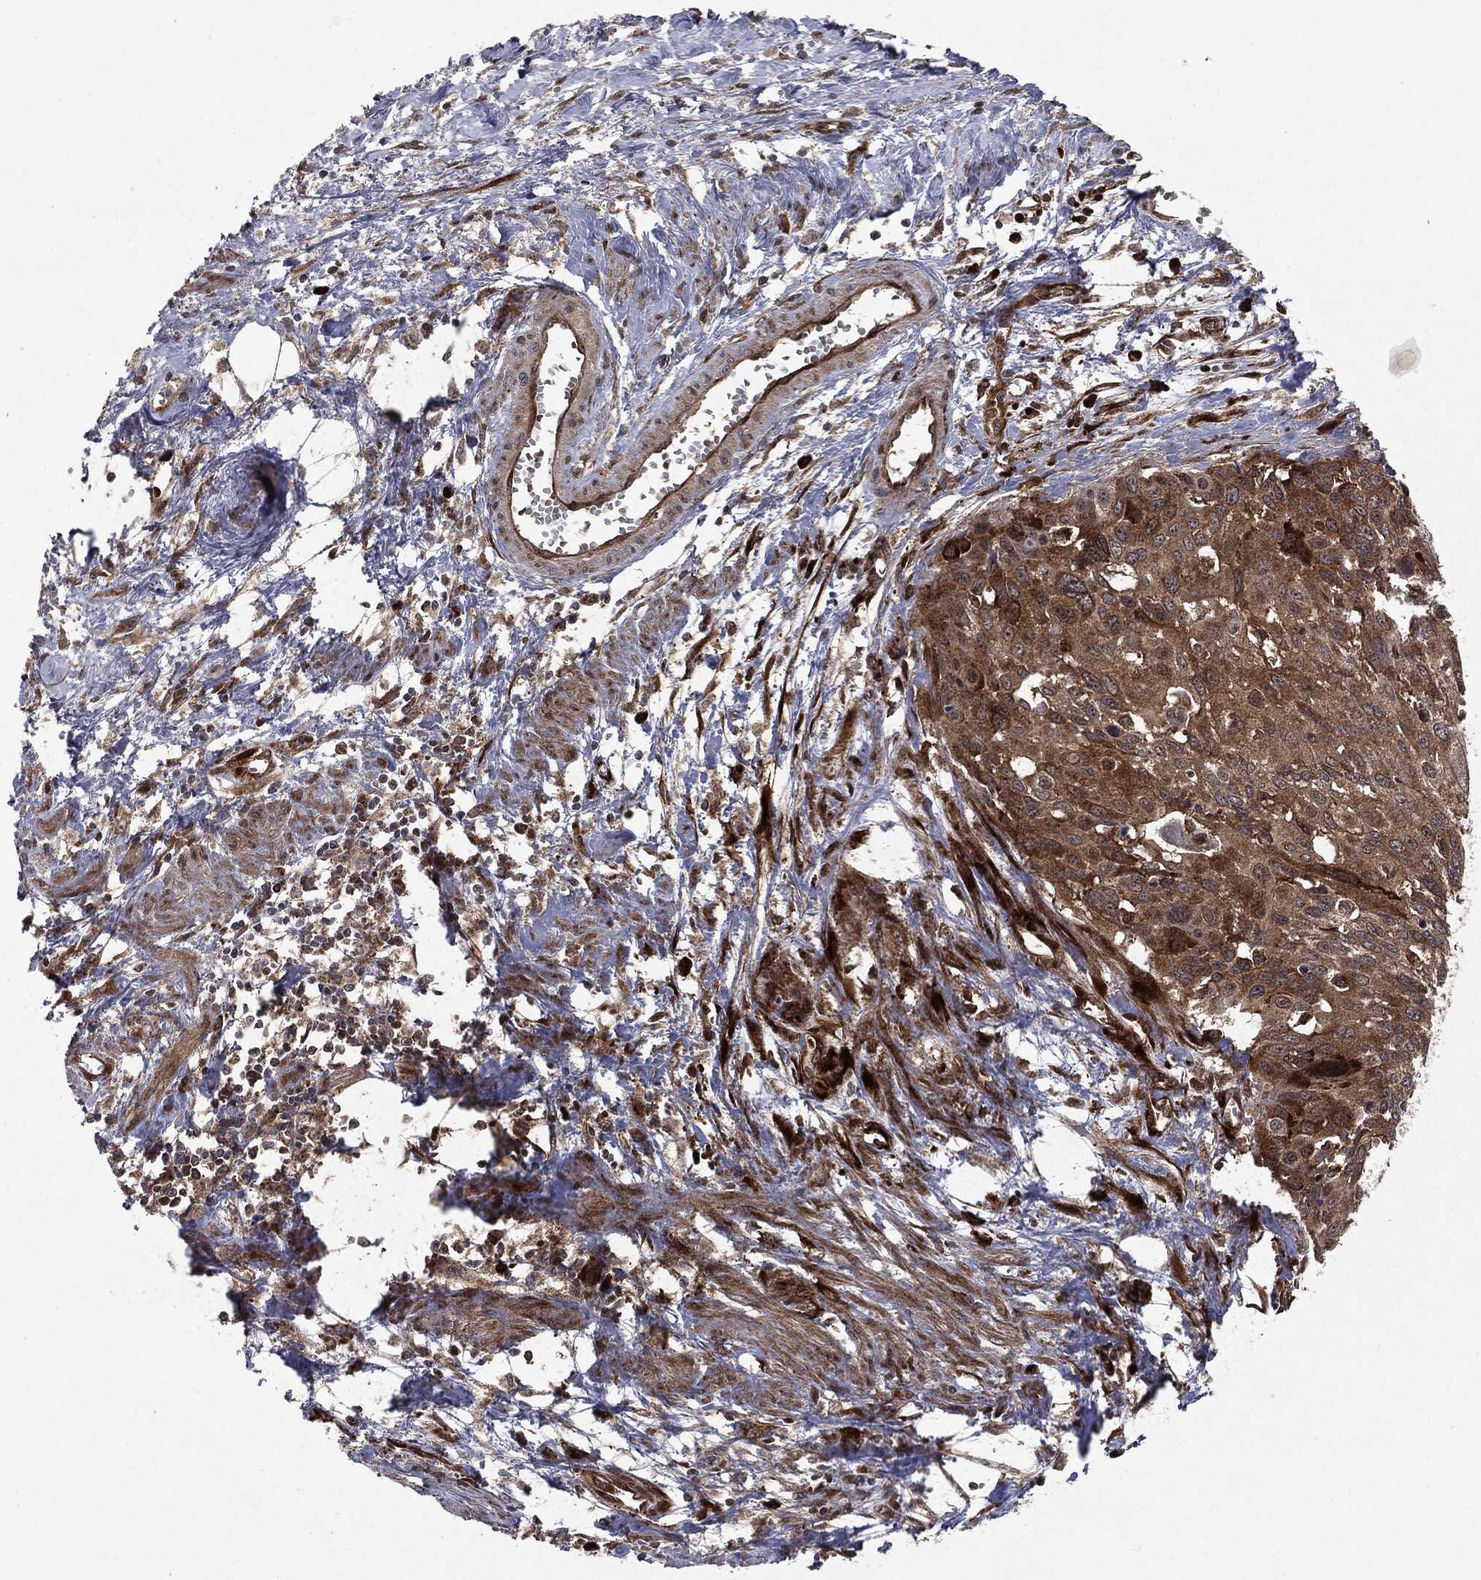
{"staining": {"intensity": "moderate", "quantity": ">75%", "location": "cytoplasmic/membranous"}, "tissue": "cervical cancer", "cell_type": "Tumor cells", "image_type": "cancer", "snomed": [{"axis": "morphology", "description": "Squamous cell carcinoma, NOS"}, {"axis": "topography", "description": "Cervix"}], "caption": "Squamous cell carcinoma (cervical) stained with a protein marker shows moderate staining in tumor cells.", "gene": "OTUB1", "patient": {"sex": "female", "age": 58}}